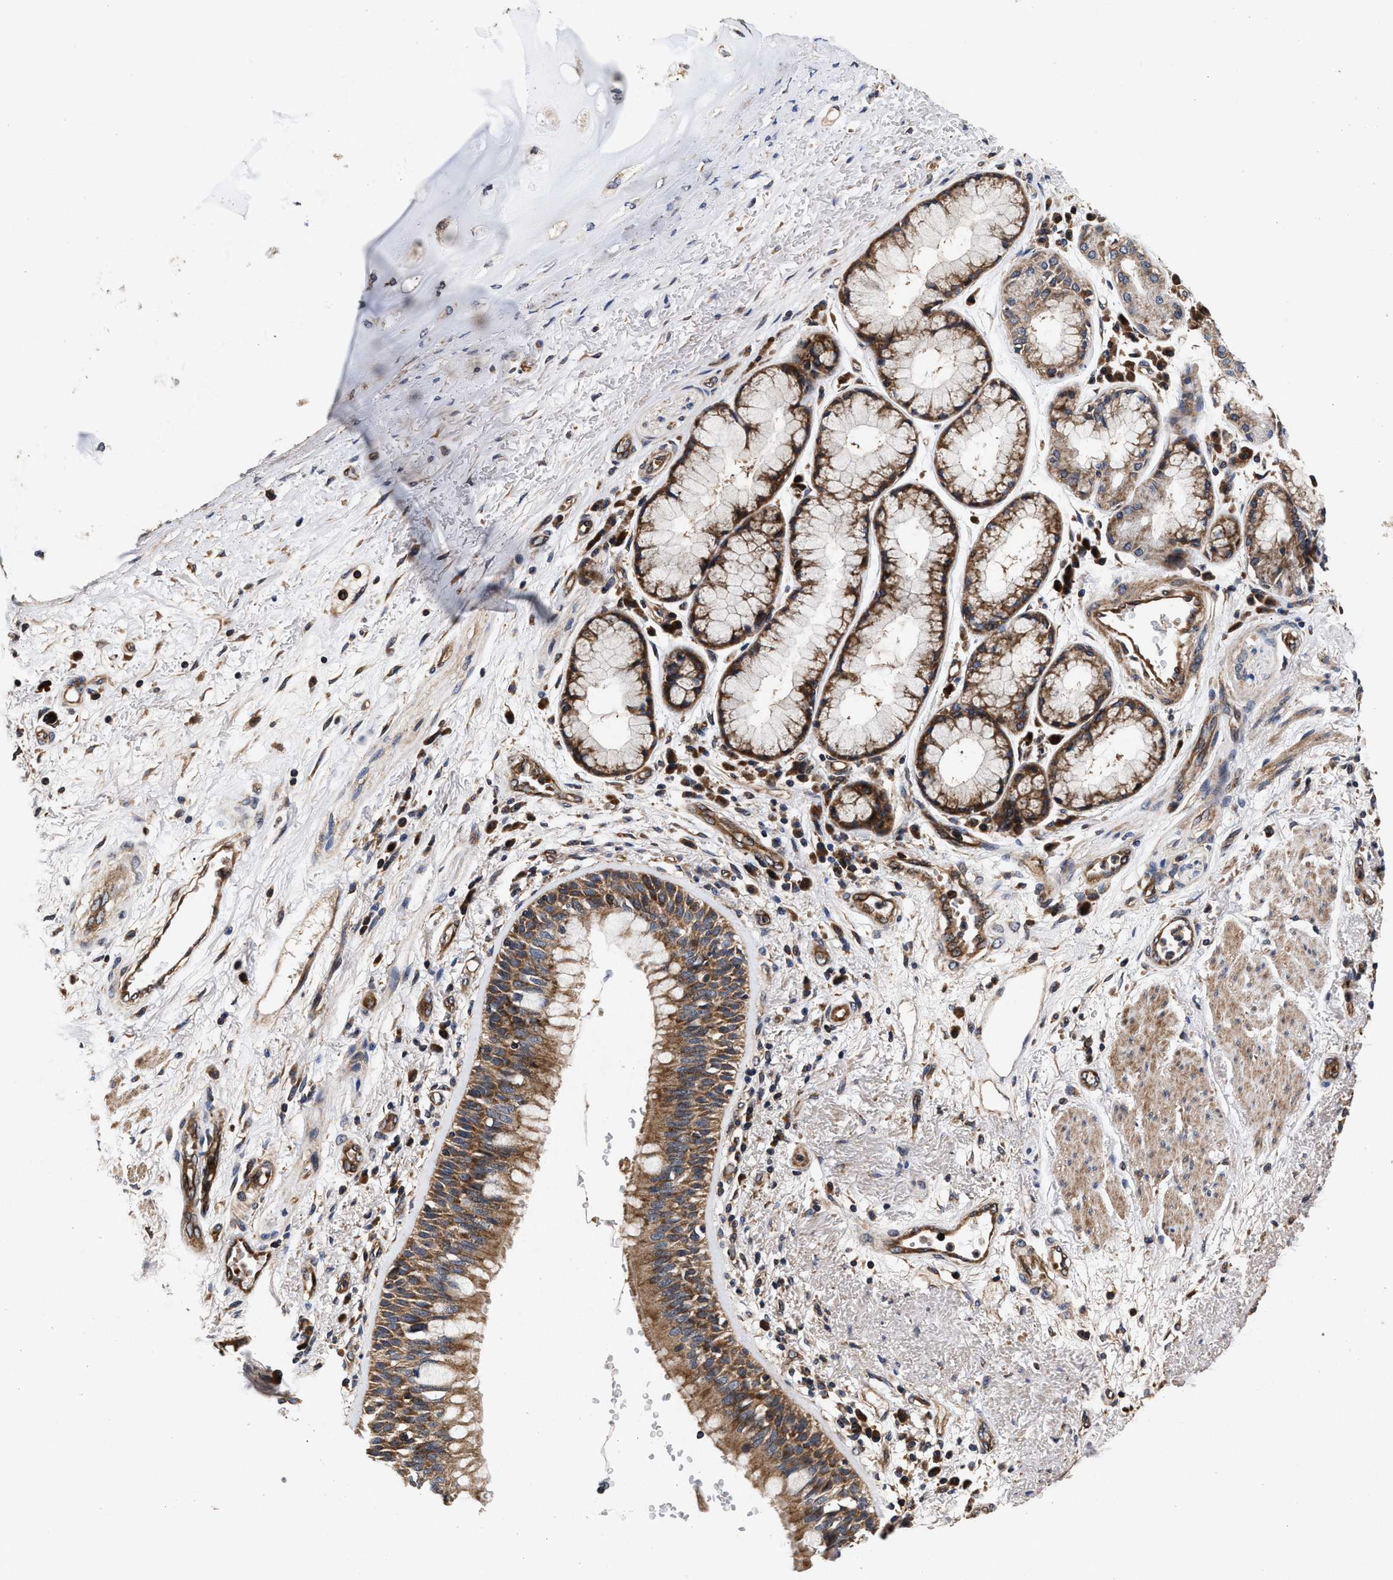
{"staining": {"intensity": "moderate", "quantity": ">75%", "location": "cytoplasmic/membranous"}, "tissue": "bronchus", "cell_type": "Respiratory epithelial cells", "image_type": "normal", "snomed": [{"axis": "morphology", "description": "Normal tissue, NOS"}, {"axis": "morphology", "description": "Adenocarcinoma, NOS"}, {"axis": "morphology", "description": "Adenocarcinoma, metastatic, NOS"}, {"axis": "topography", "description": "Lymph node"}, {"axis": "topography", "description": "Bronchus"}, {"axis": "topography", "description": "Lung"}], "caption": "Respiratory epithelial cells reveal moderate cytoplasmic/membranous staining in approximately >75% of cells in benign bronchus.", "gene": "NFKB2", "patient": {"sex": "female", "age": 54}}